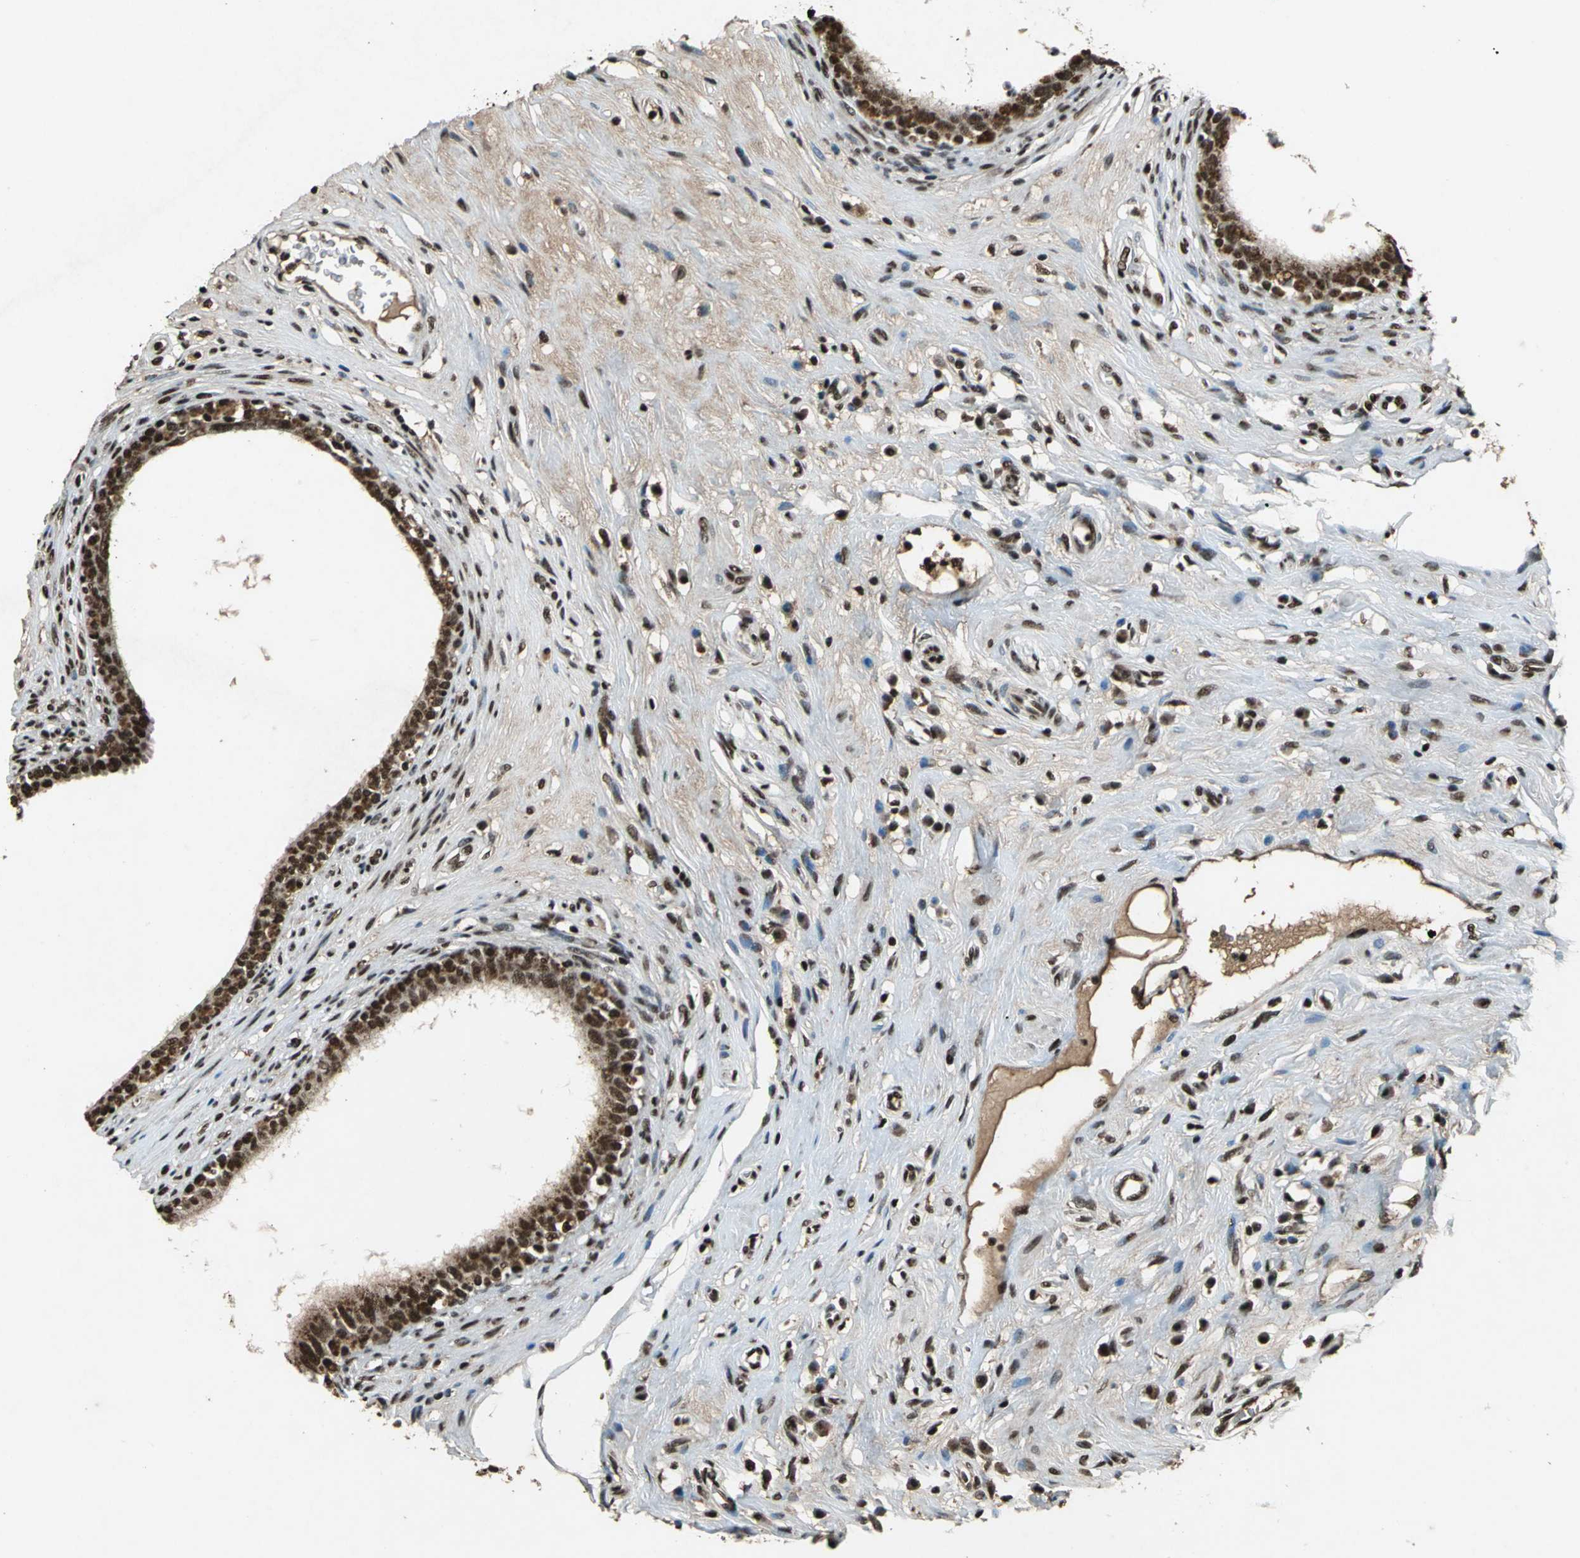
{"staining": {"intensity": "strong", "quantity": ">75%", "location": "cytoplasmic/membranous,nuclear"}, "tissue": "epididymis", "cell_type": "Glandular cells", "image_type": "normal", "snomed": [{"axis": "morphology", "description": "Normal tissue, NOS"}, {"axis": "morphology", "description": "Inflammation, NOS"}, {"axis": "topography", "description": "Epididymis"}], "caption": "This histopathology image demonstrates immunohistochemistry staining of benign epididymis, with high strong cytoplasmic/membranous,nuclear positivity in approximately >75% of glandular cells.", "gene": "MTA2", "patient": {"sex": "male", "age": 84}}